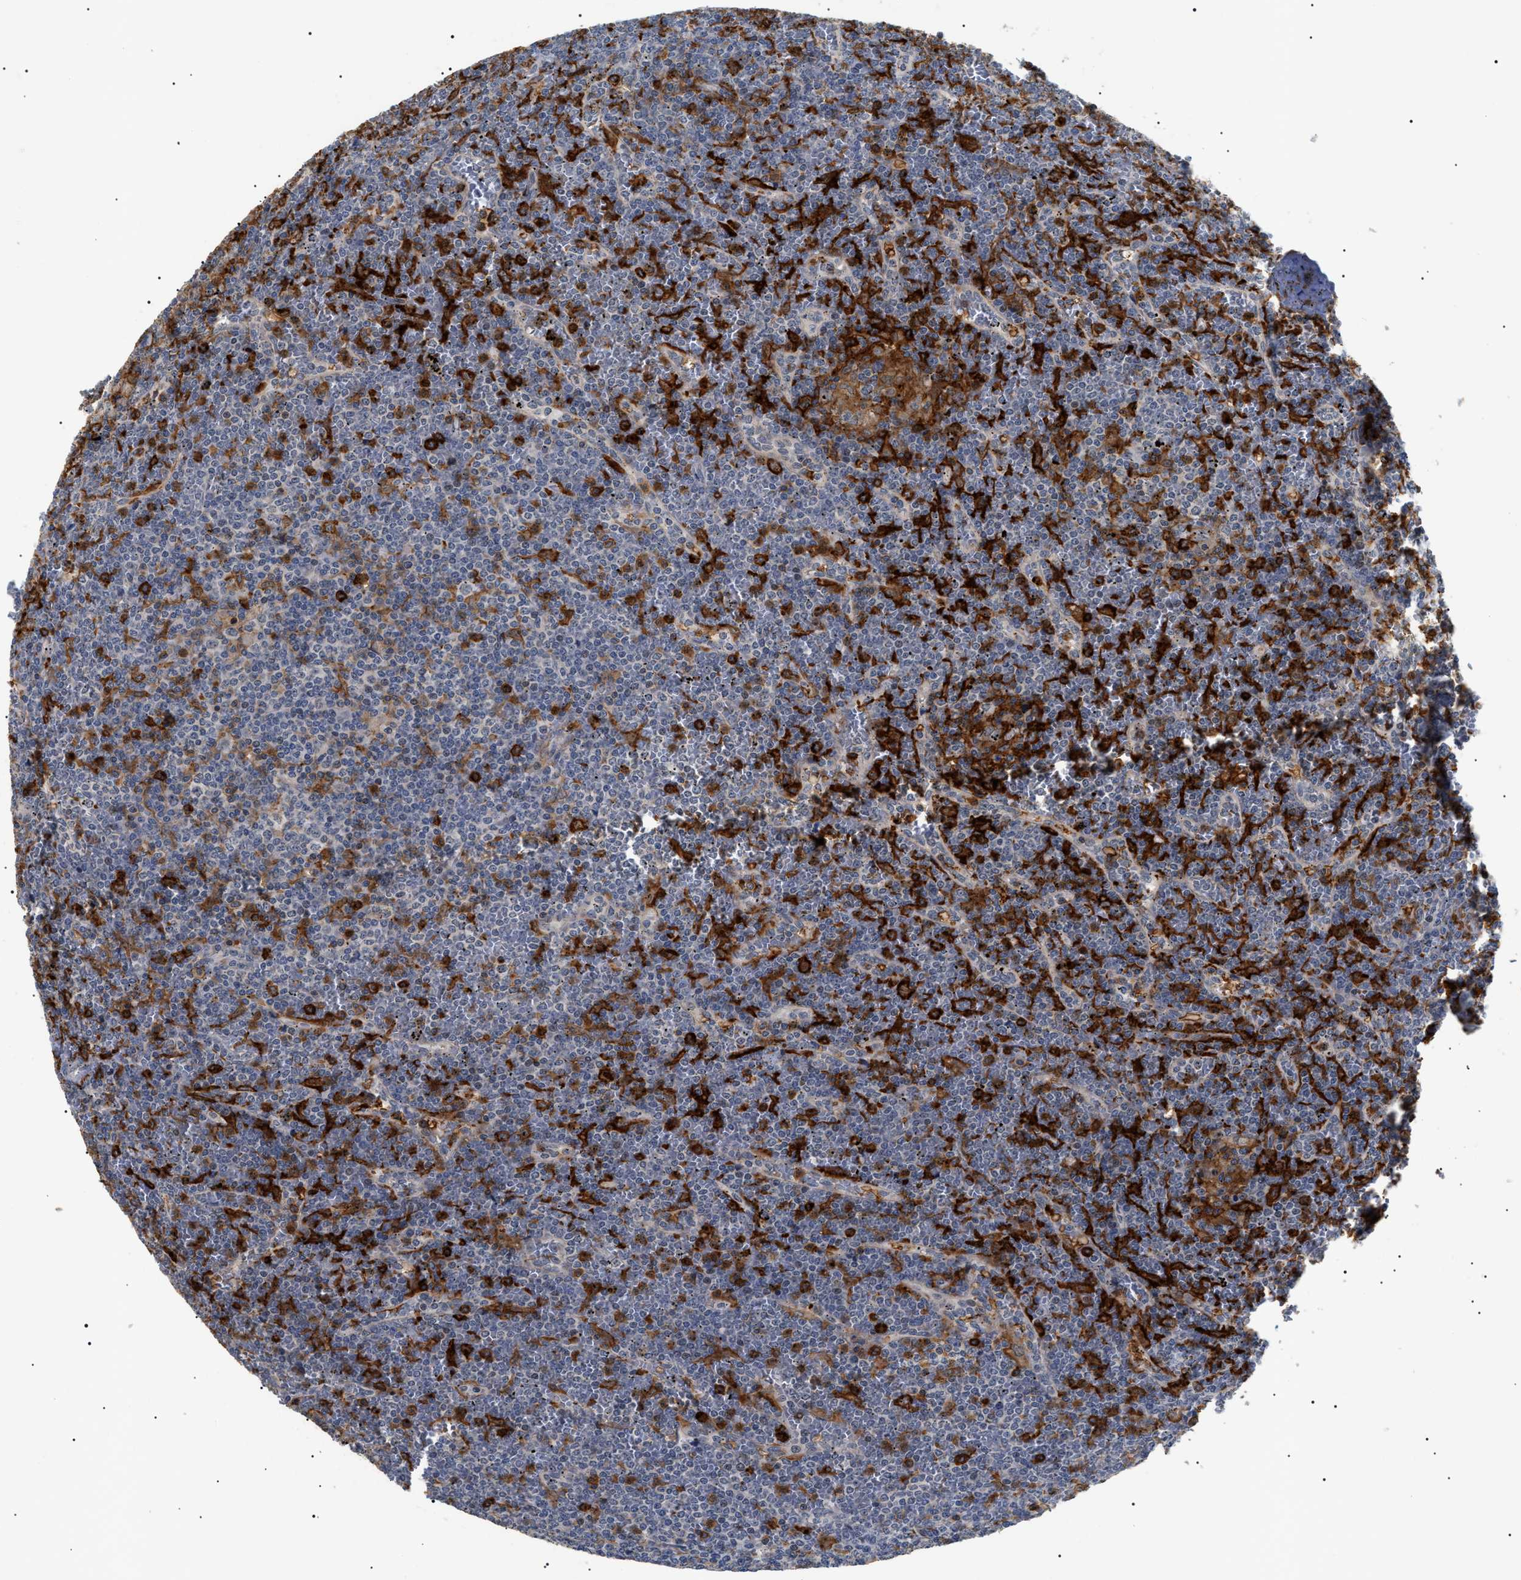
{"staining": {"intensity": "negative", "quantity": "none", "location": "none"}, "tissue": "lymphoma", "cell_type": "Tumor cells", "image_type": "cancer", "snomed": [{"axis": "morphology", "description": "Malignant lymphoma, non-Hodgkin's type, Low grade"}, {"axis": "topography", "description": "Spleen"}], "caption": "Immunohistochemistry (IHC) photomicrograph of lymphoma stained for a protein (brown), which shows no expression in tumor cells.", "gene": "CD300A", "patient": {"sex": "female", "age": 19}}